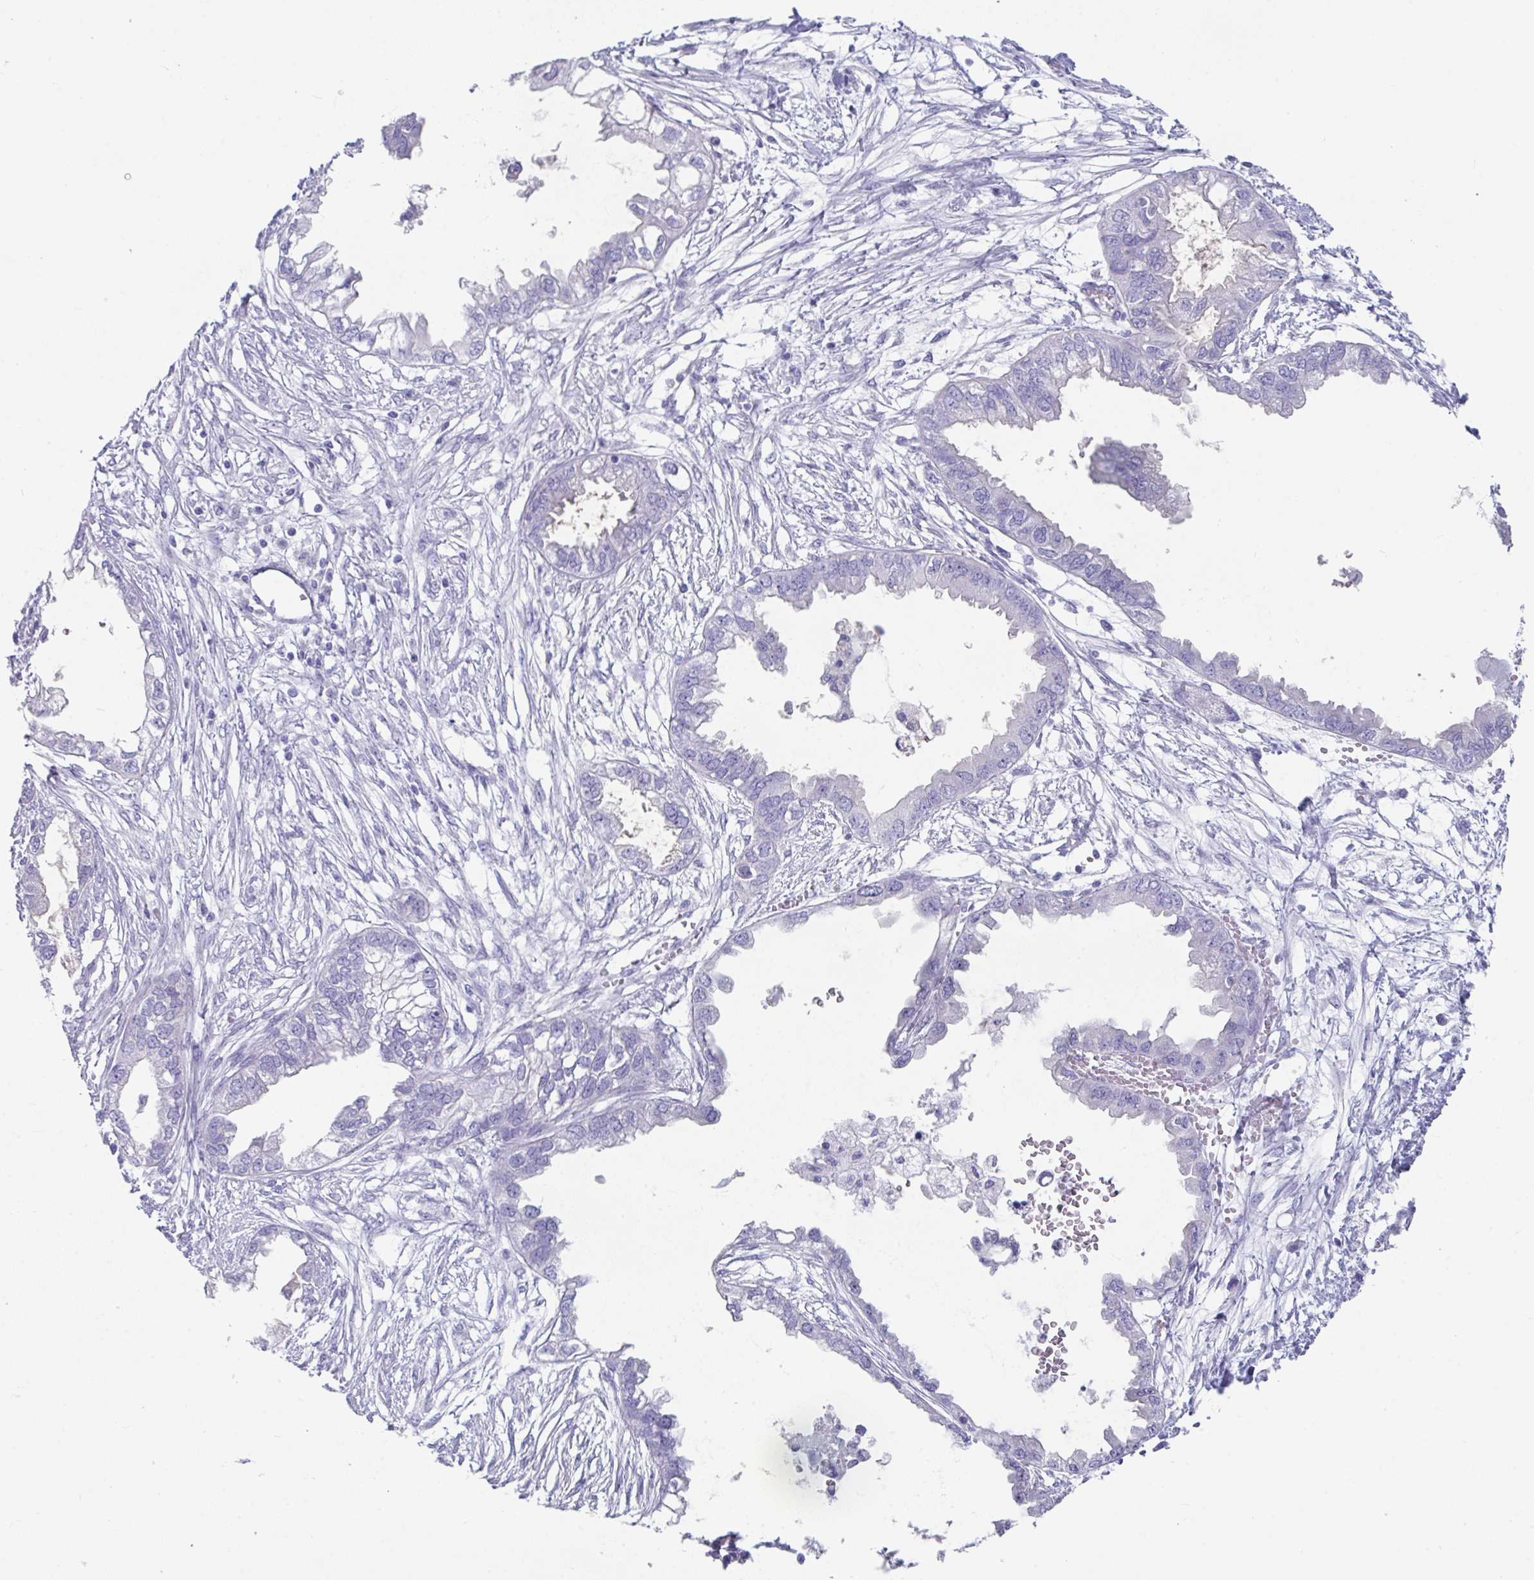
{"staining": {"intensity": "negative", "quantity": "none", "location": "none"}, "tissue": "endometrial cancer", "cell_type": "Tumor cells", "image_type": "cancer", "snomed": [{"axis": "morphology", "description": "Adenocarcinoma, NOS"}, {"axis": "morphology", "description": "Adenocarcinoma, metastatic, NOS"}, {"axis": "topography", "description": "Adipose tissue"}, {"axis": "topography", "description": "Endometrium"}], "caption": "Image shows no protein expression in tumor cells of endometrial adenocarcinoma tissue.", "gene": "SLC44A4", "patient": {"sex": "female", "age": 67}}